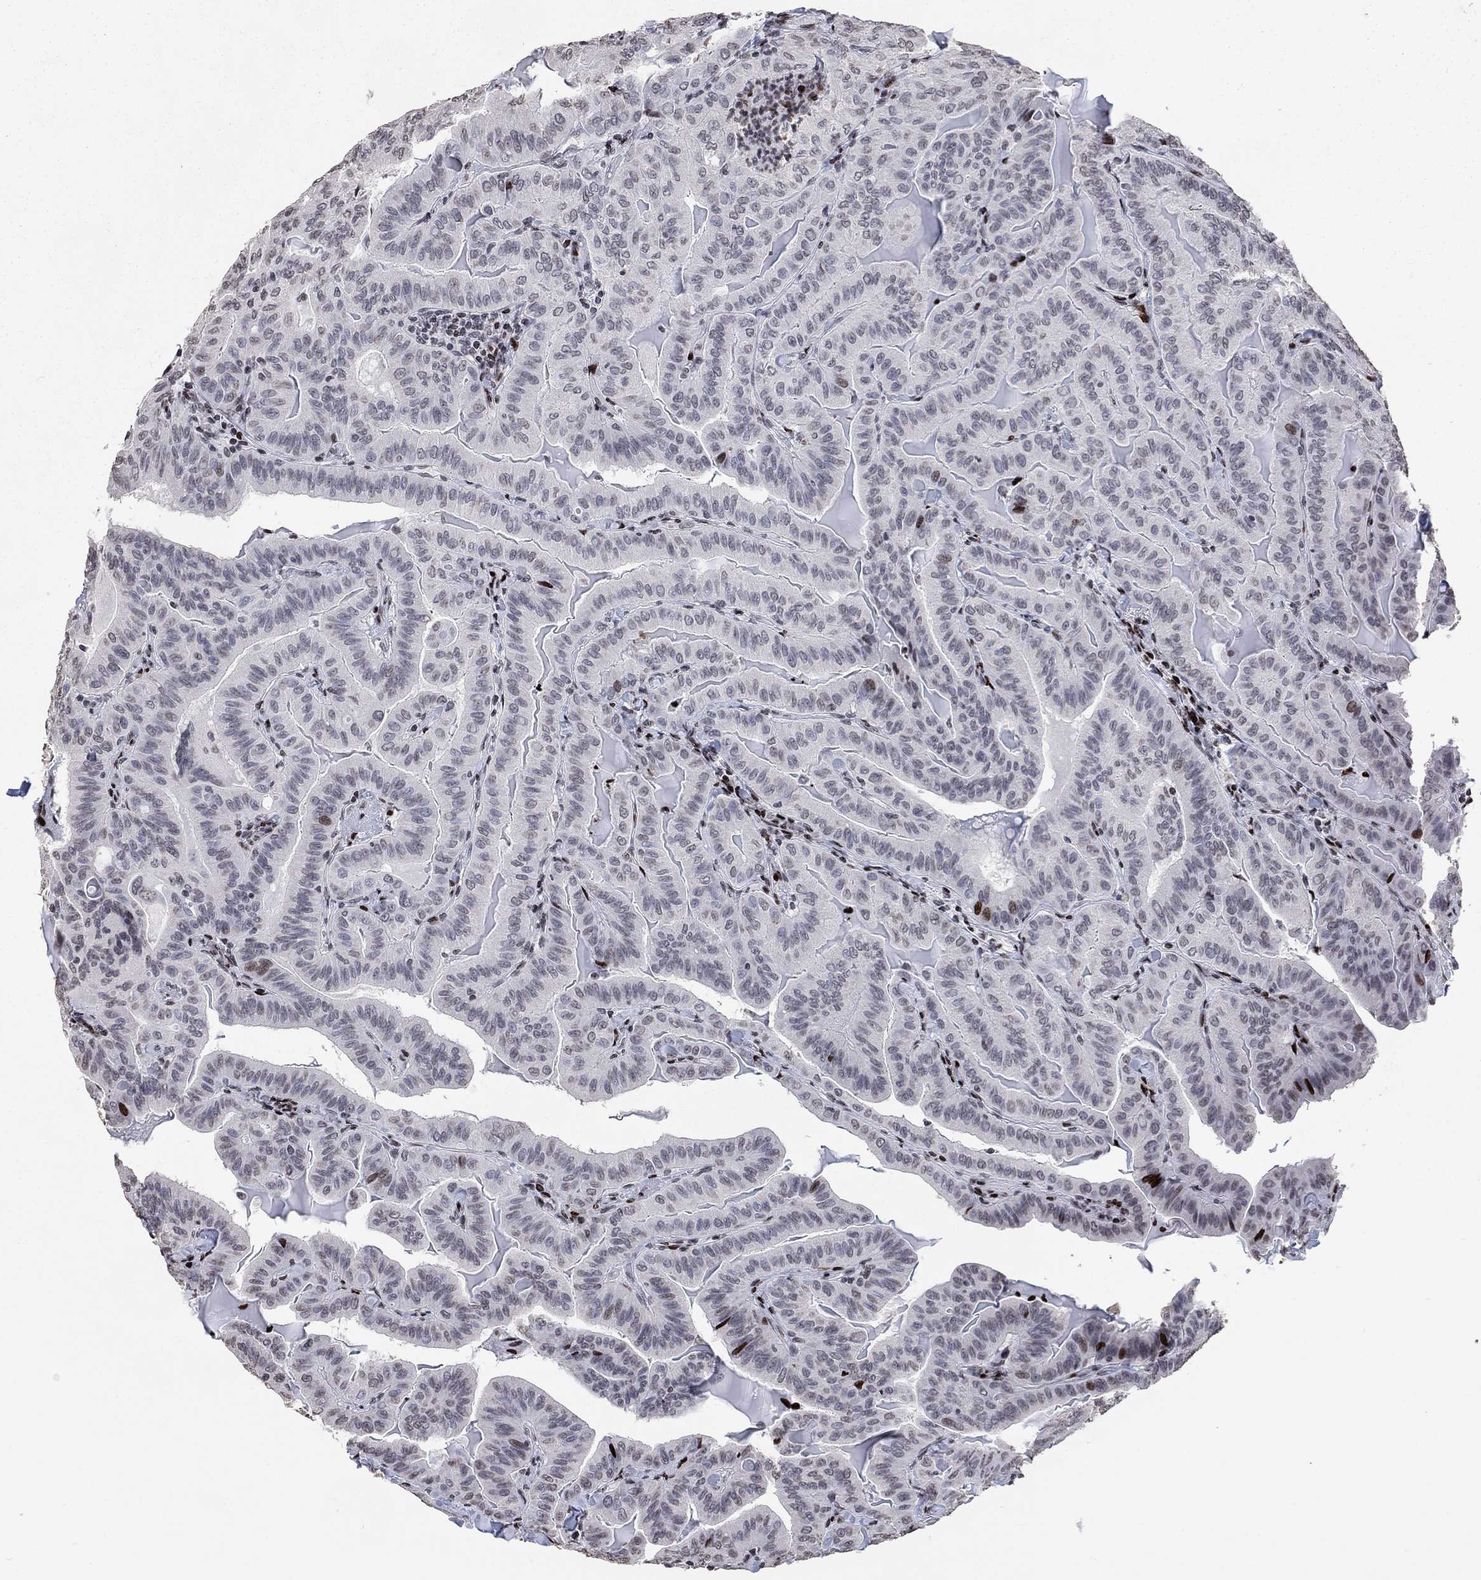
{"staining": {"intensity": "negative", "quantity": "none", "location": "none"}, "tissue": "thyroid cancer", "cell_type": "Tumor cells", "image_type": "cancer", "snomed": [{"axis": "morphology", "description": "Papillary adenocarcinoma, NOS"}, {"axis": "topography", "description": "Thyroid gland"}], "caption": "Immunohistochemical staining of thyroid cancer (papillary adenocarcinoma) demonstrates no significant positivity in tumor cells.", "gene": "SRSF3", "patient": {"sex": "female", "age": 68}}